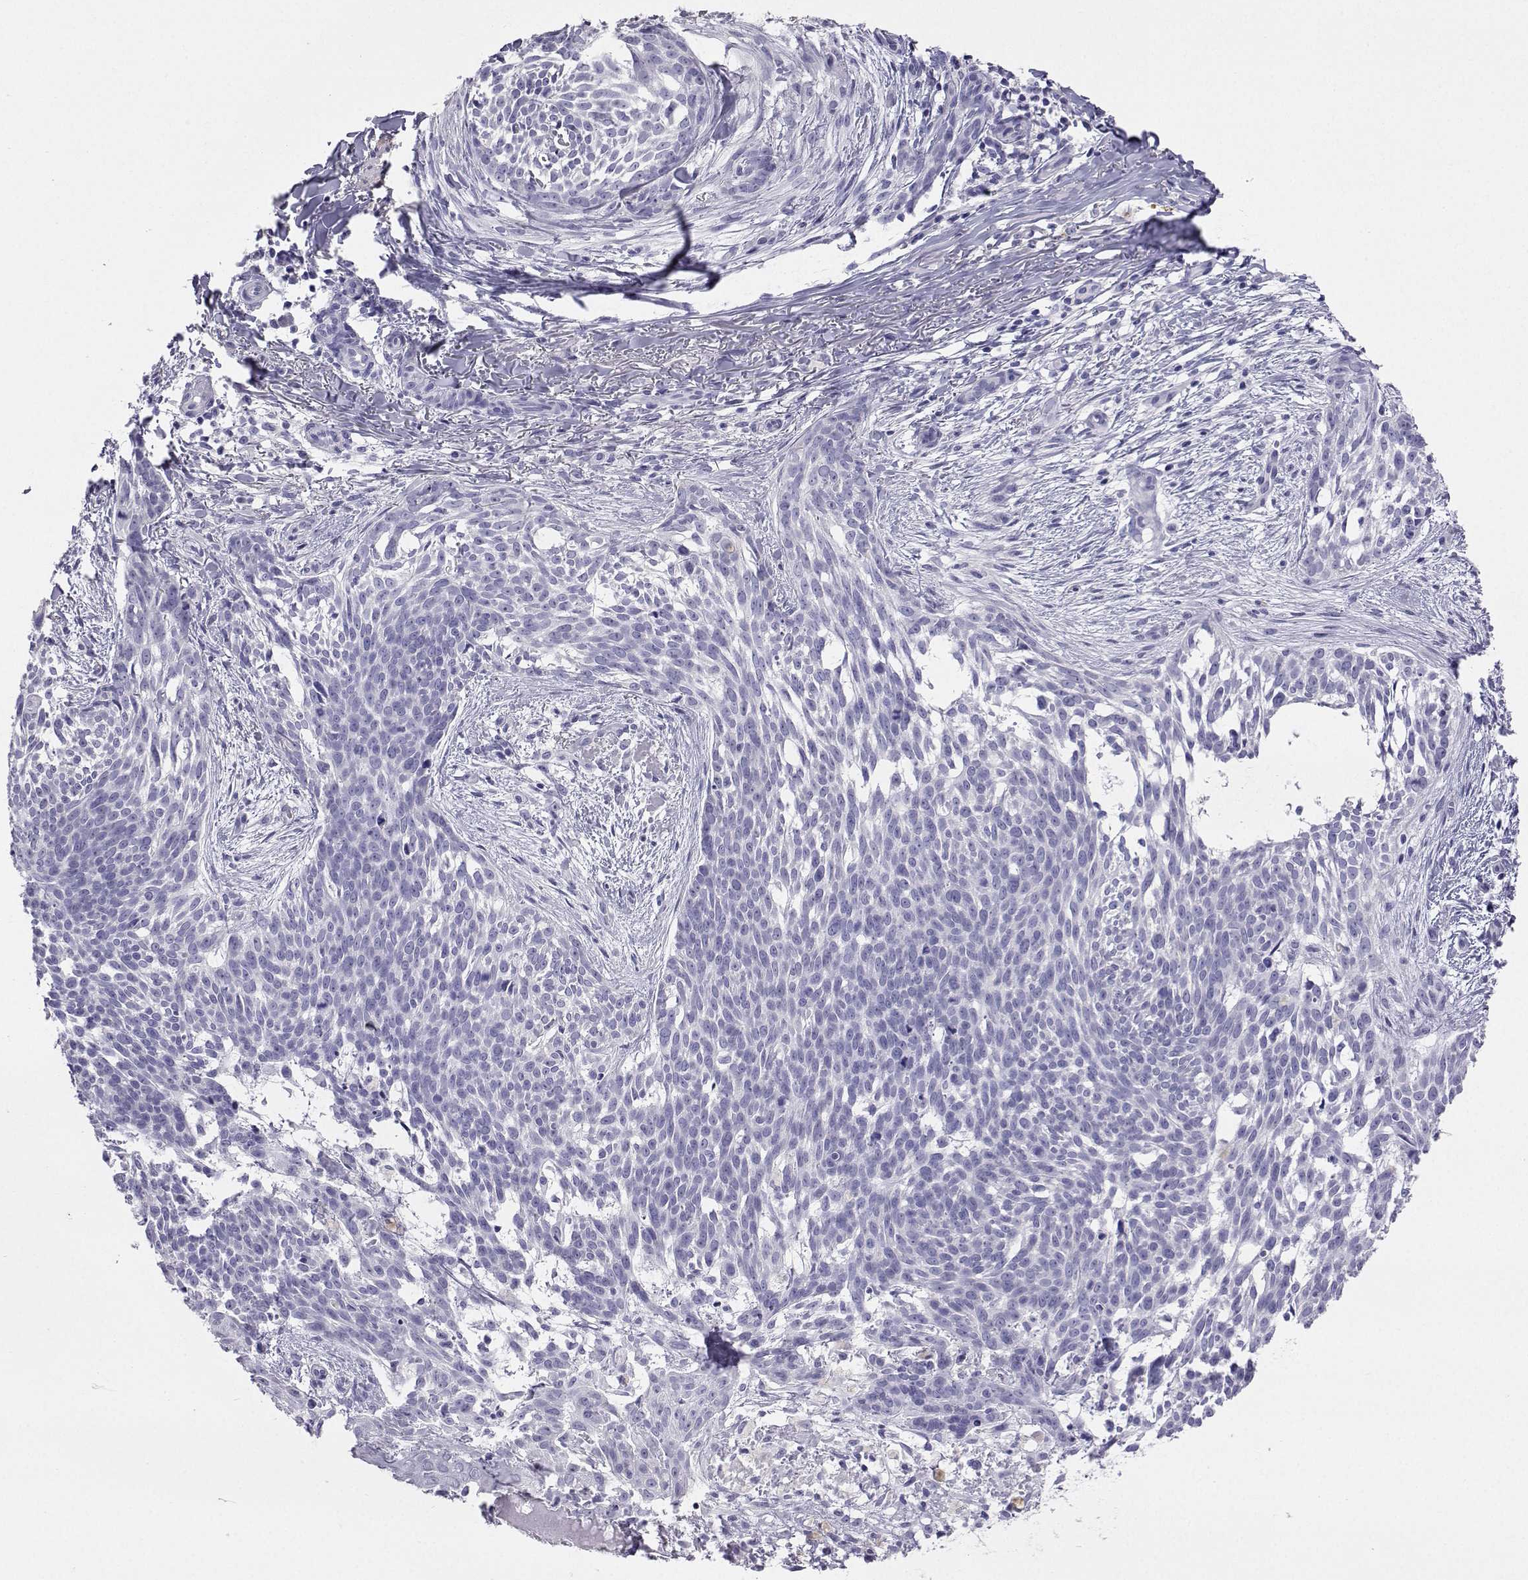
{"staining": {"intensity": "negative", "quantity": "none", "location": "none"}, "tissue": "skin cancer", "cell_type": "Tumor cells", "image_type": "cancer", "snomed": [{"axis": "morphology", "description": "Basal cell carcinoma"}, {"axis": "topography", "description": "Skin"}], "caption": "IHC photomicrograph of human skin cancer (basal cell carcinoma) stained for a protein (brown), which demonstrates no positivity in tumor cells.", "gene": "PLIN4", "patient": {"sex": "male", "age": 88}}